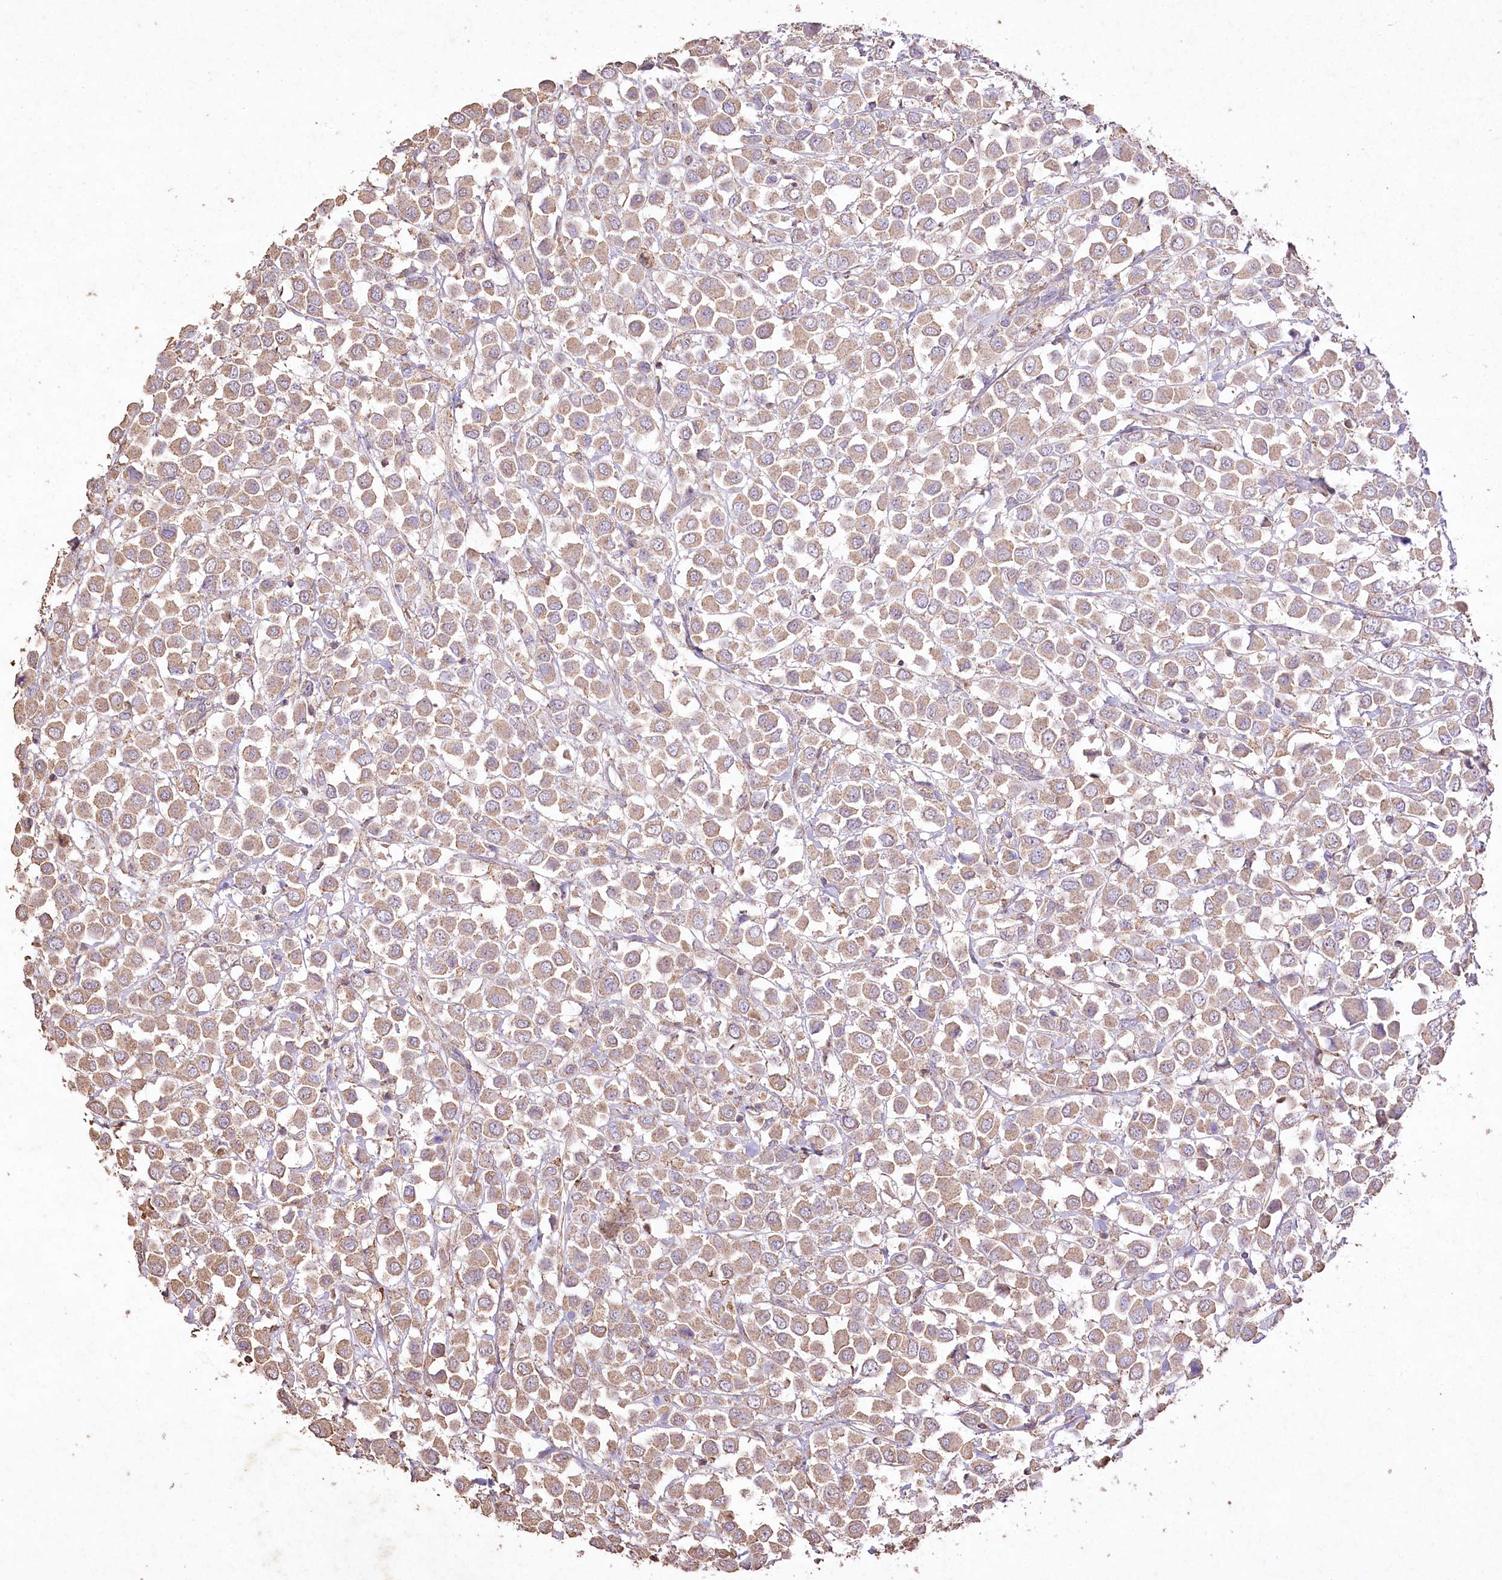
{"staining": {"intensity": "weak", "quantity": ">75%", "location": "cytoplasmic/membranous"}, "tissue": "breast cancer", "cell_type": "Tumor cells", "image_type": "cancer", "snomed": [{"axis": "morphology", "description": "Duct carcinoma"}, {"axis": "topography", "description": "Breast"}], "caption": "Breast intraductal carcinoma stained with a brown dye reveals weak cytoplasmic/membranous positive positivity in approximately >75% of tumor cells.", "gene": "IREB2", "patient": {"sex": "female", "age": 61}}